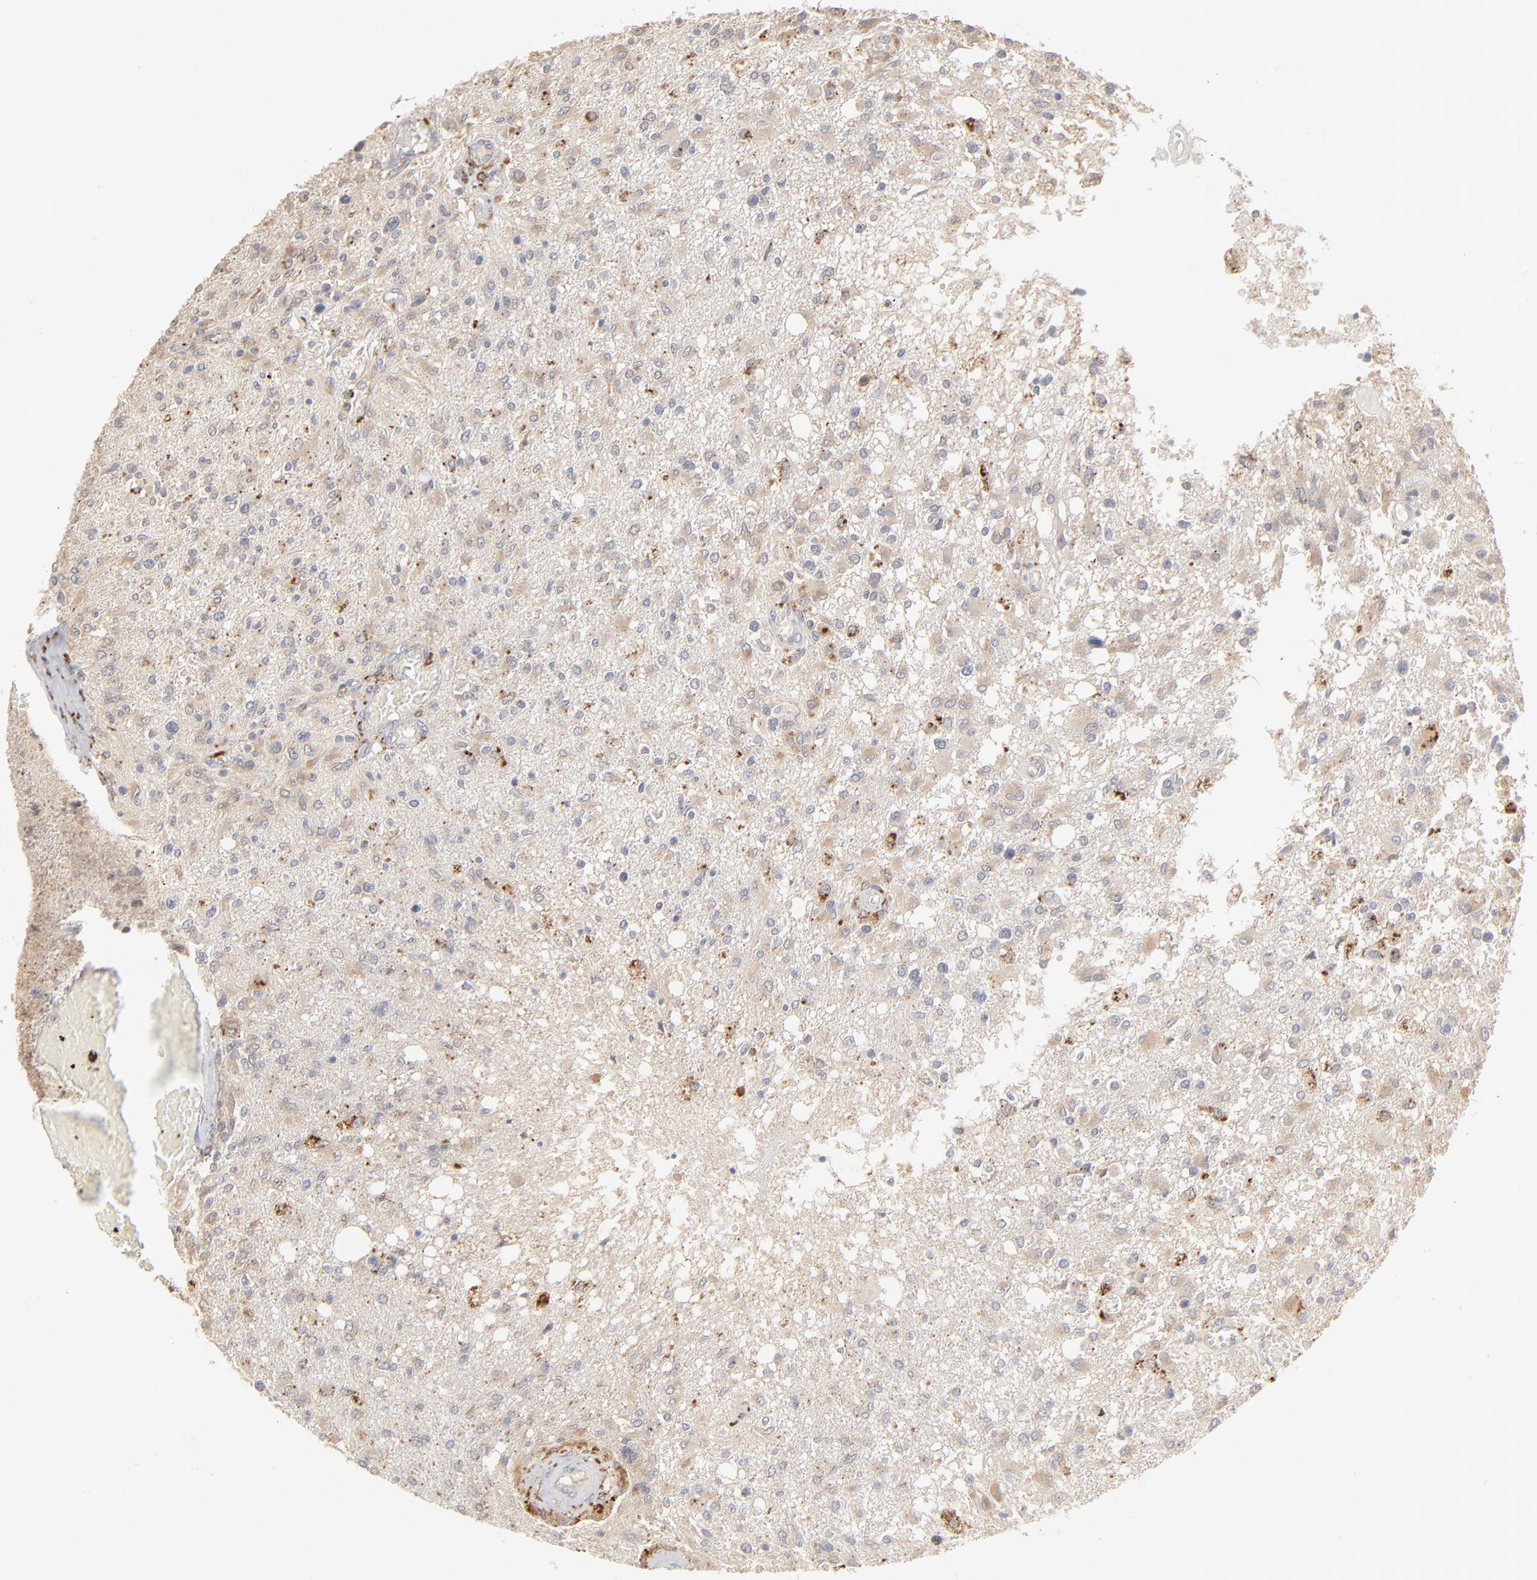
{"staining": {"intensity": "negative", "quantity": "none", "location": "none"}, "tissue": "glioma", "cell_type": "Tumor cells", "image_type": "cancer", "snomed": [{"axis": "morphology", "description": "Glioma, malignant, High grade"}, {"axis": "topography", "description": "Cerebral cortex"}], "caption": "An immunohistochemistry (IHC) photomicrograph of malignant glioma (high-grade) is shown. There is no staining in tumor cells of malignant glioma (high-grade). (Stains: DAB immunohistochemistry (IHC) with hematoxylin counter stain, Microscopy: brightfield microscopy at high magnification).", "gene": "POMT2", "patient": {"sex": "male", "age": 76}}